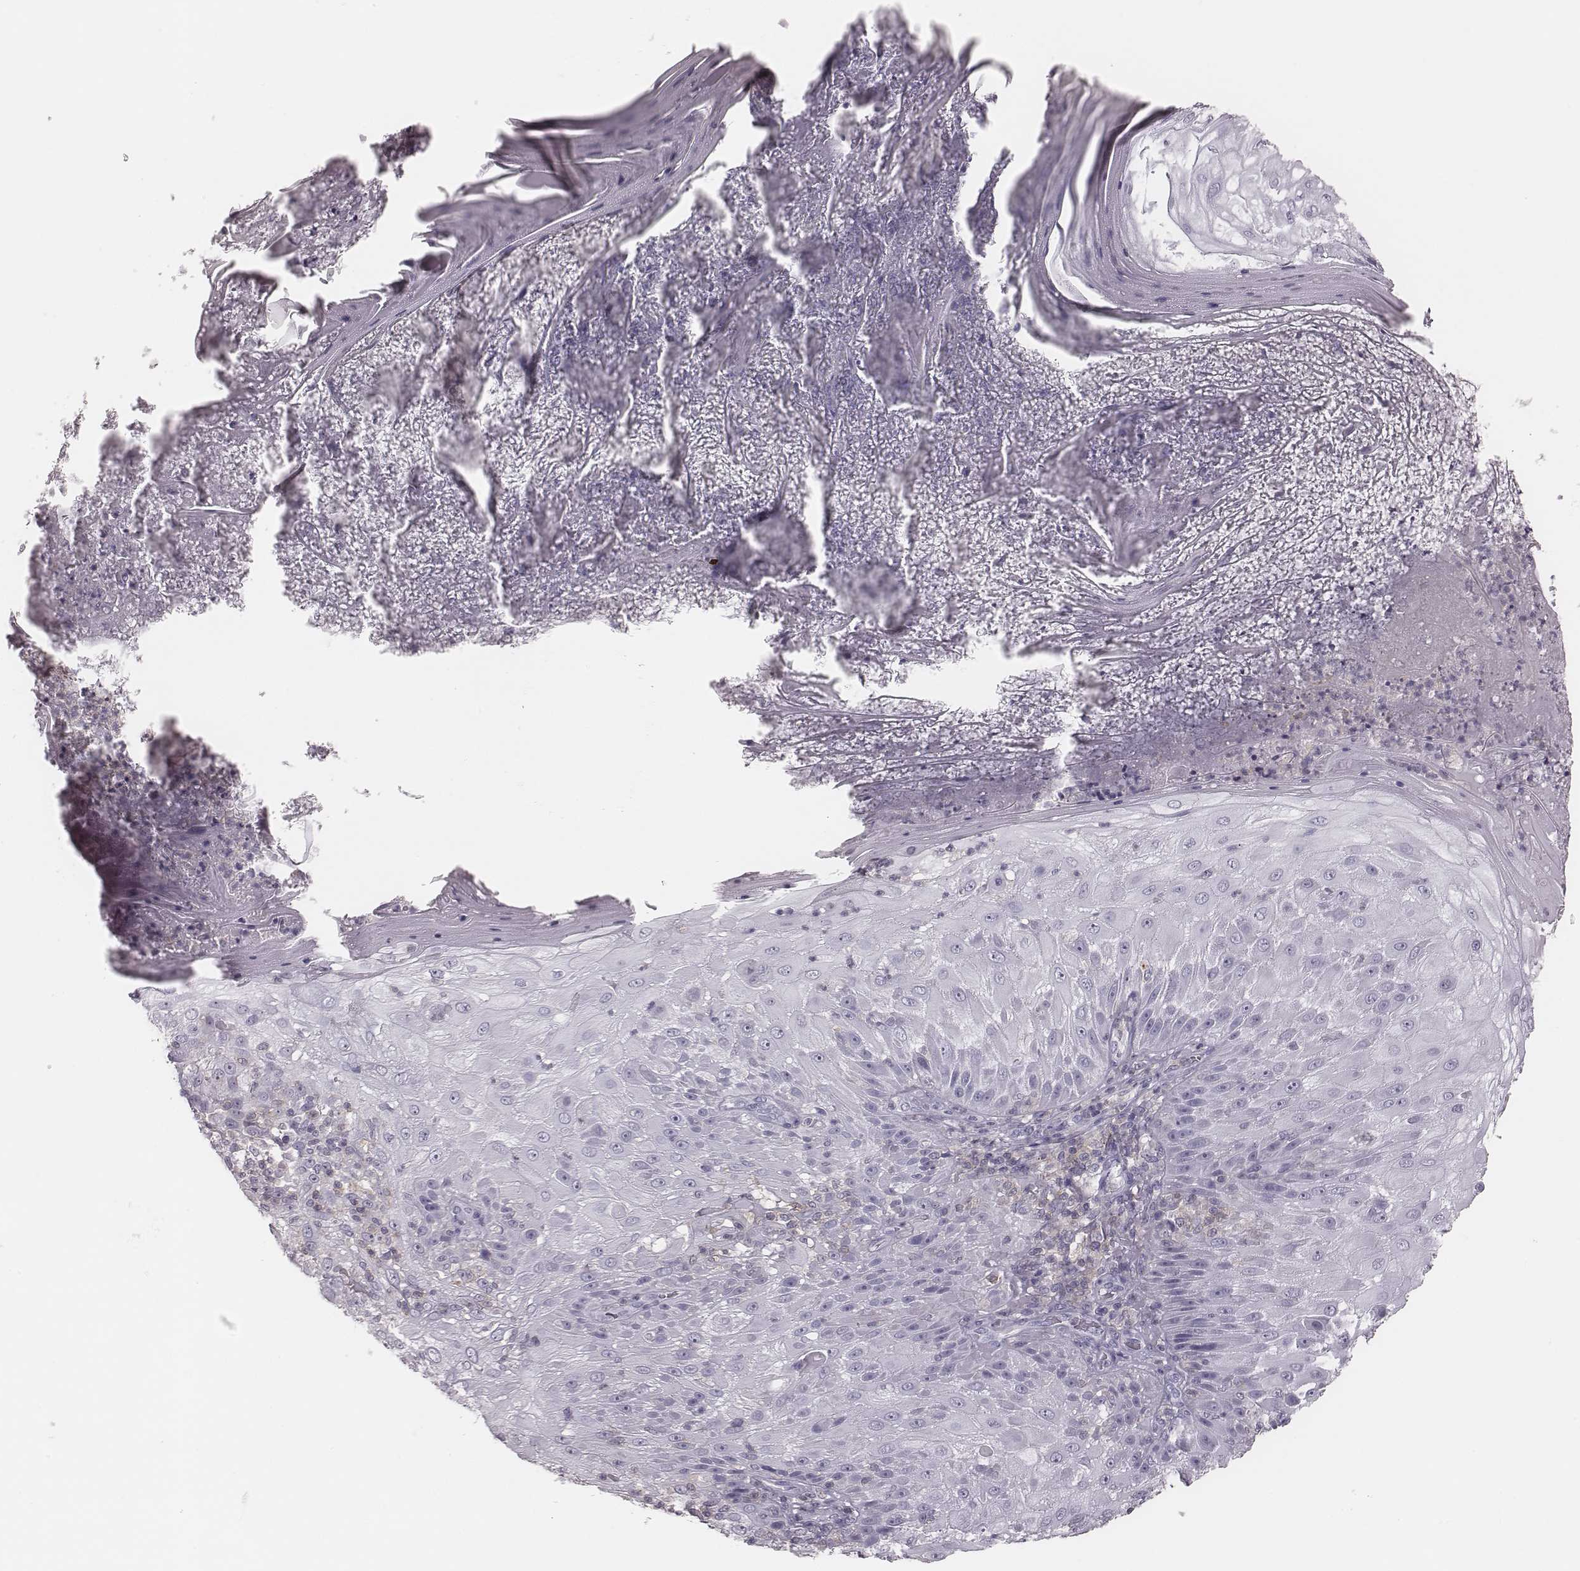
{"staining": {"intensity": "negative", "quantity": "none", "location": "none"}, "tissue": "skin cancer", "cell_type": "Tumor cells", "image_type": "cancer", "snomed": [{"axis": "morphology", "description": "Normal tissue, NOS"}, {"axis": "morphology", "description": "Squamous cell carcinoma, NOS"}, {"axis": "topography", "description": "Skin"}], "caption": "The image exhibits no staining of tumor cells in skin cancer. (Brightfield microscopy of DAB (3,3'-diaminobenzidine) IHC at high magnification).", "gene": "ZNF365", "patient": {"sex": "female", "age": 83}}